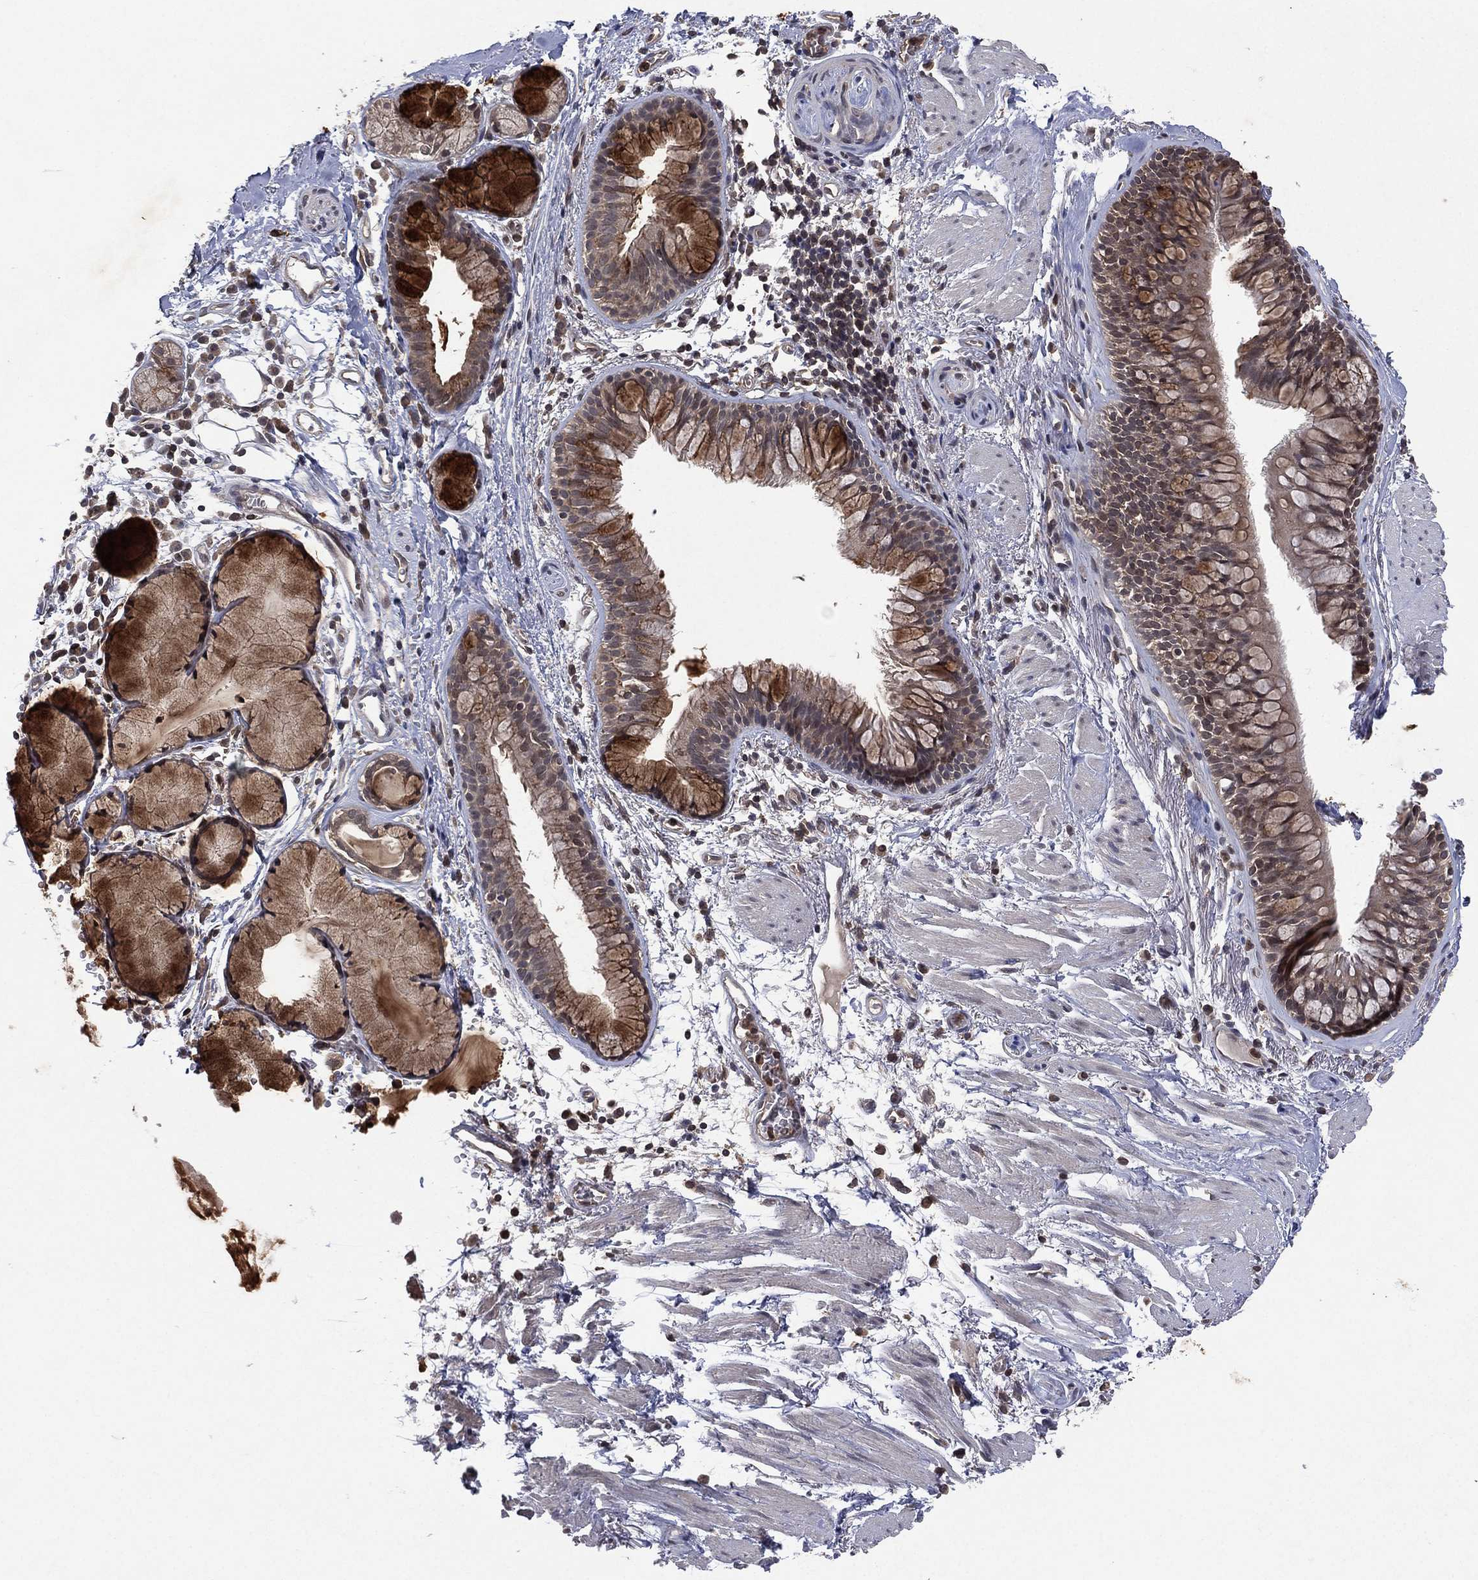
{"staining": {"intensity": "moderate", "quantity": "<25%", "location": "cytoplasmic/membranous"}, "tissue": "bronchus", "cell_type": "Respiratory epithelial cells", "image_type": "normal", "snomed": [{"axis": "morphology", "description": "Normal tissue, NOS"}, {"axis": "morphology", "description": "Squamous cell carcinoma, NOS"}, {"axis": "topography", "description": "Cartilage tissue"}, {"axis": "topography", "description": "Bronchus"}], "caption": "A micrograph of bronchus stained for a protein exhibits moderate cytoplasmic/membranous brown staining in respiratory epithelial cells.", "gene": "ATG4B", "patient": {"sex": "male", "age": 72}}